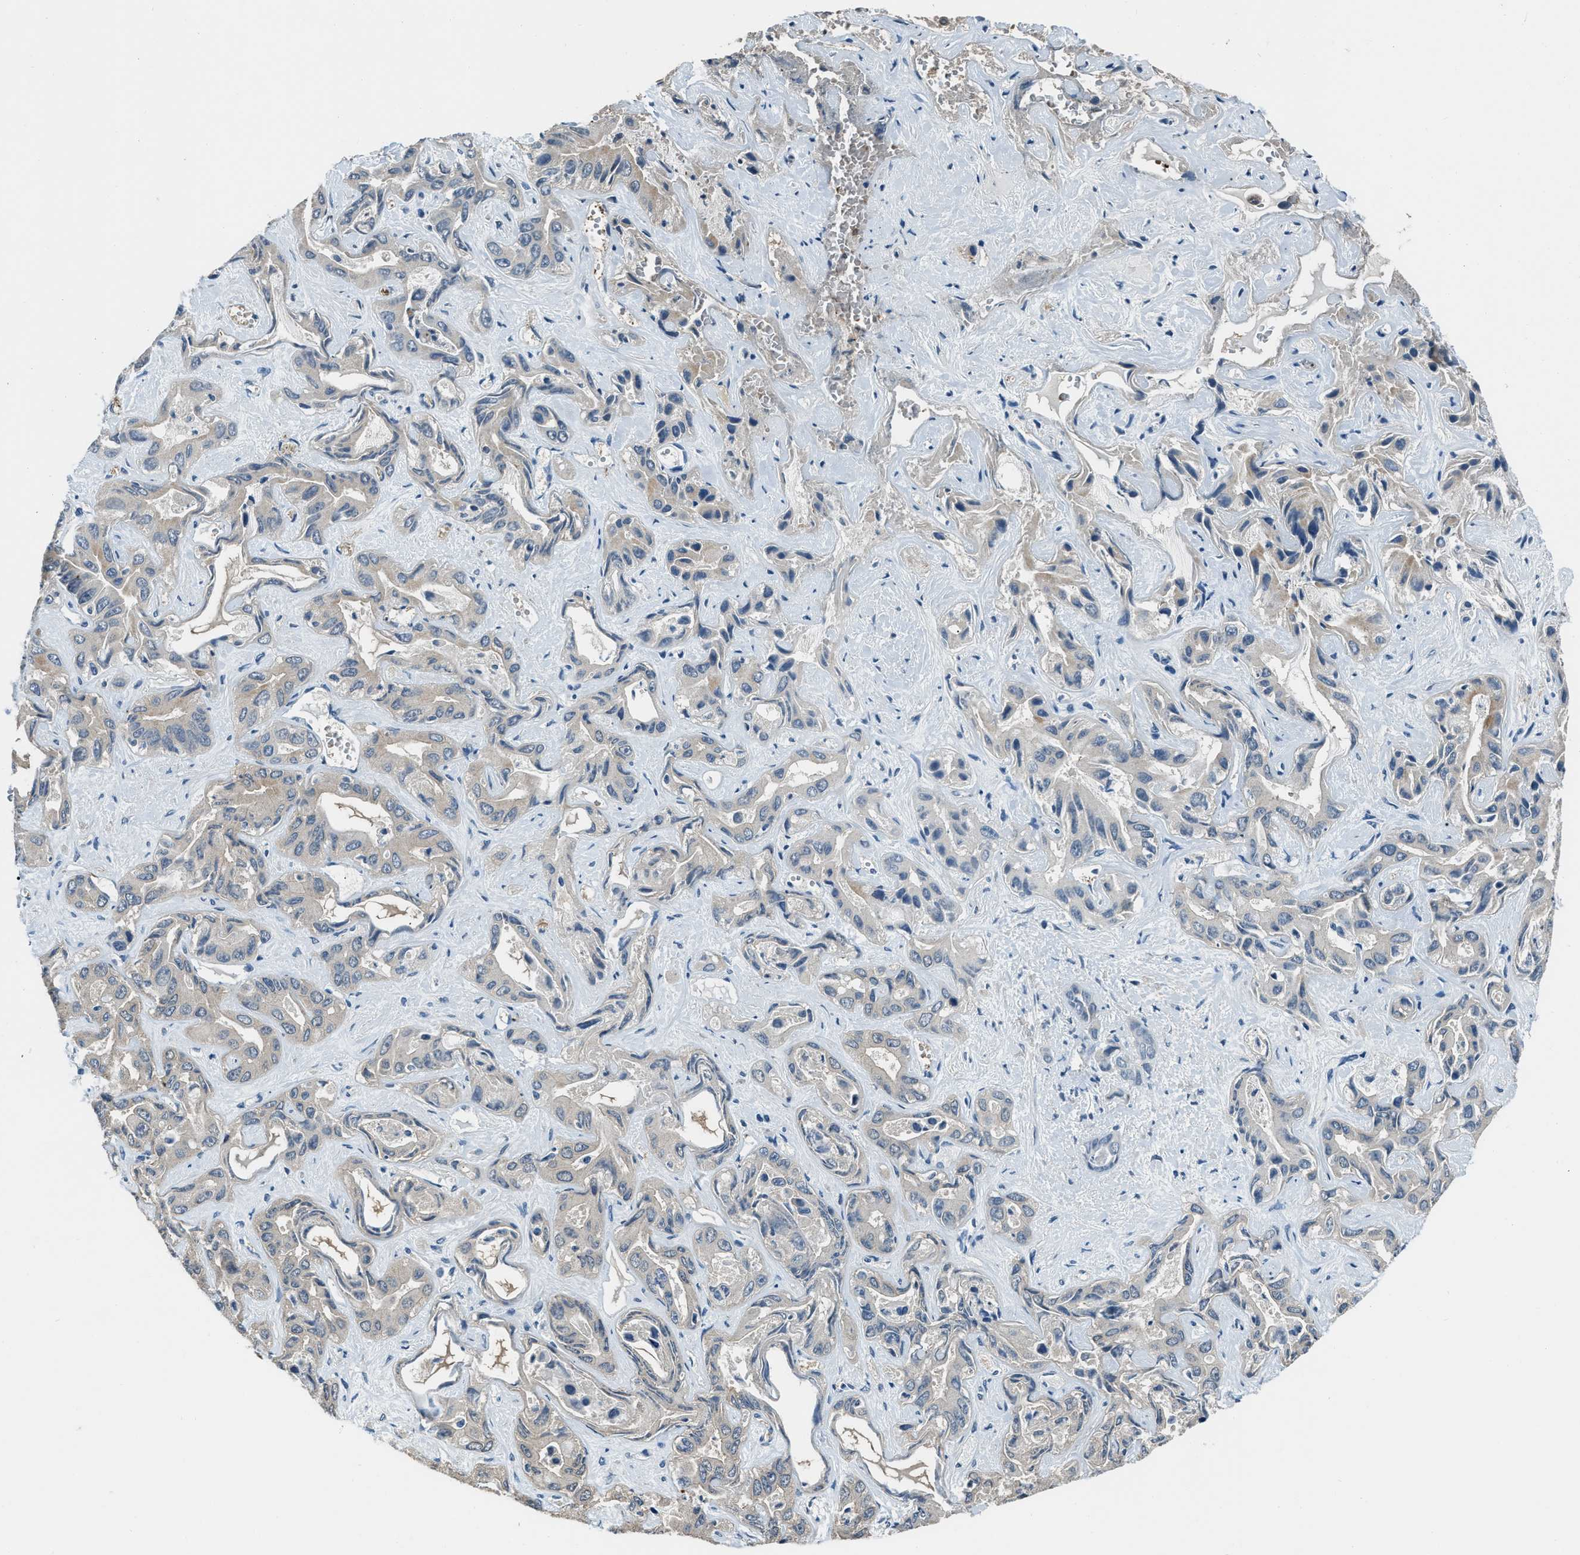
{"staining": {"intensity": "weak", "quantity": "<25%", "location": "cytoplasmic/membranous"}, "tissue": "liver cancer", "cell_type": "Tumor cells", "image_type": "cancer", "snomed": [{"axis": "morphology", "description": "Cholangiocarcinoma"}, {"axis": "topography", "description": "Liver"}], "caption": "Immunohistochemical staining of human liver cholangiocarcinoma demonstrates no significant staining in tumor cells. Brightfield microscopy of immunohistochemistry stained with DAB (brown) and hematoxylin (blue), captured at high magnification.", "gene": "NUDCD3", "patient": {"sex": "female", "age": 52}}